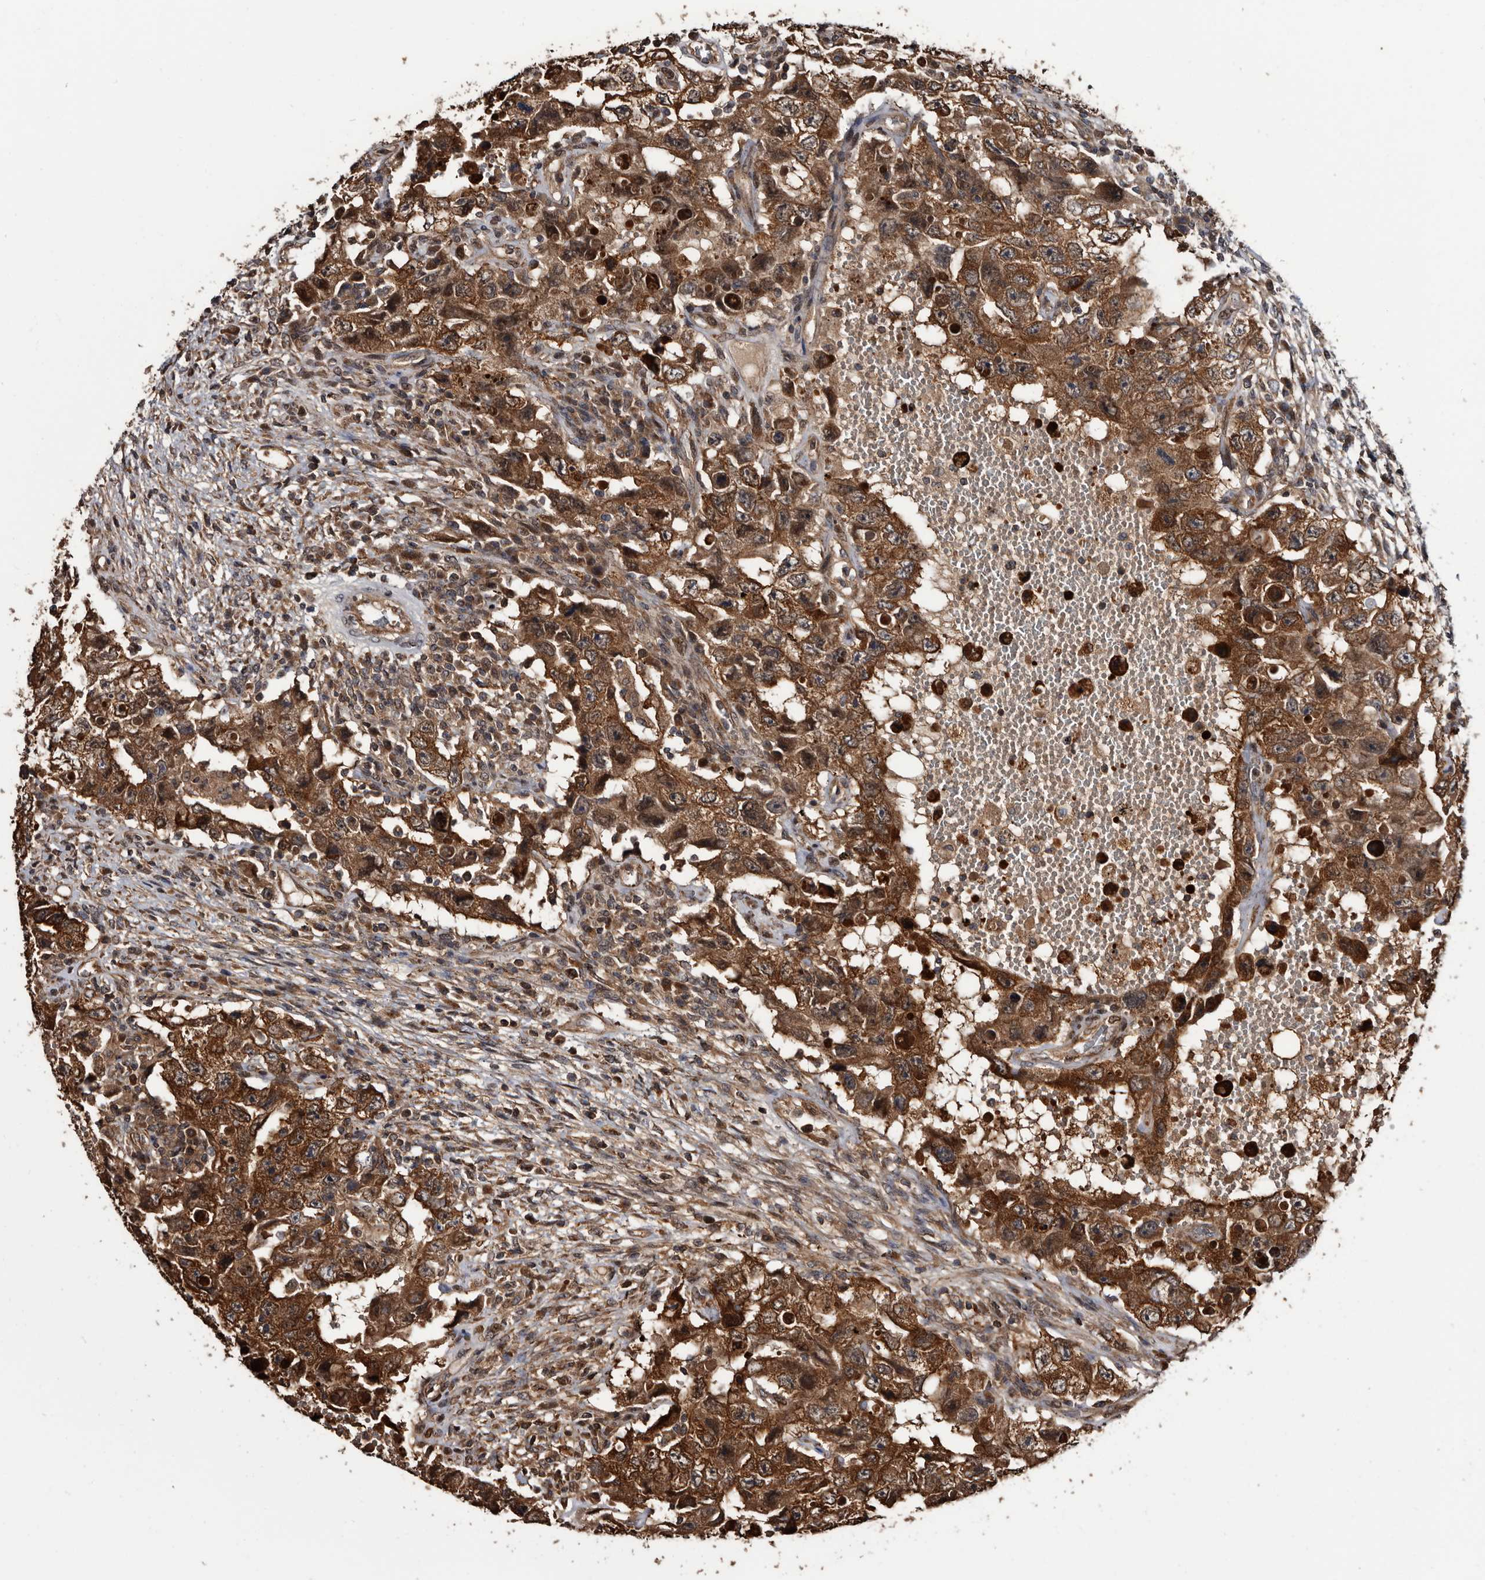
{"staining": {"intensity": "strong", "quantity": ">75%", "location": "cytoplasmic/membranous"}, "tissue": "testis cancer", "cell_type": "Tumor cells", "image_type": "cancer", "snomed": [{"axis": "morphology", "description": "Carcinoma, Embryonal, NOS"}, {"axis": "topography", "description": "Testis"}], "caption": "Tumor cells exhibit strong cytoplasmic/membranous staining in about >75% of cells in testis embryonal carcinoma. (DAB (3,3'-diaminobenzidine) = brown stain, brightfield microscopy at high magnification).", "gene": "TTI2", "patient": {"sex": "male", "age": 26}}